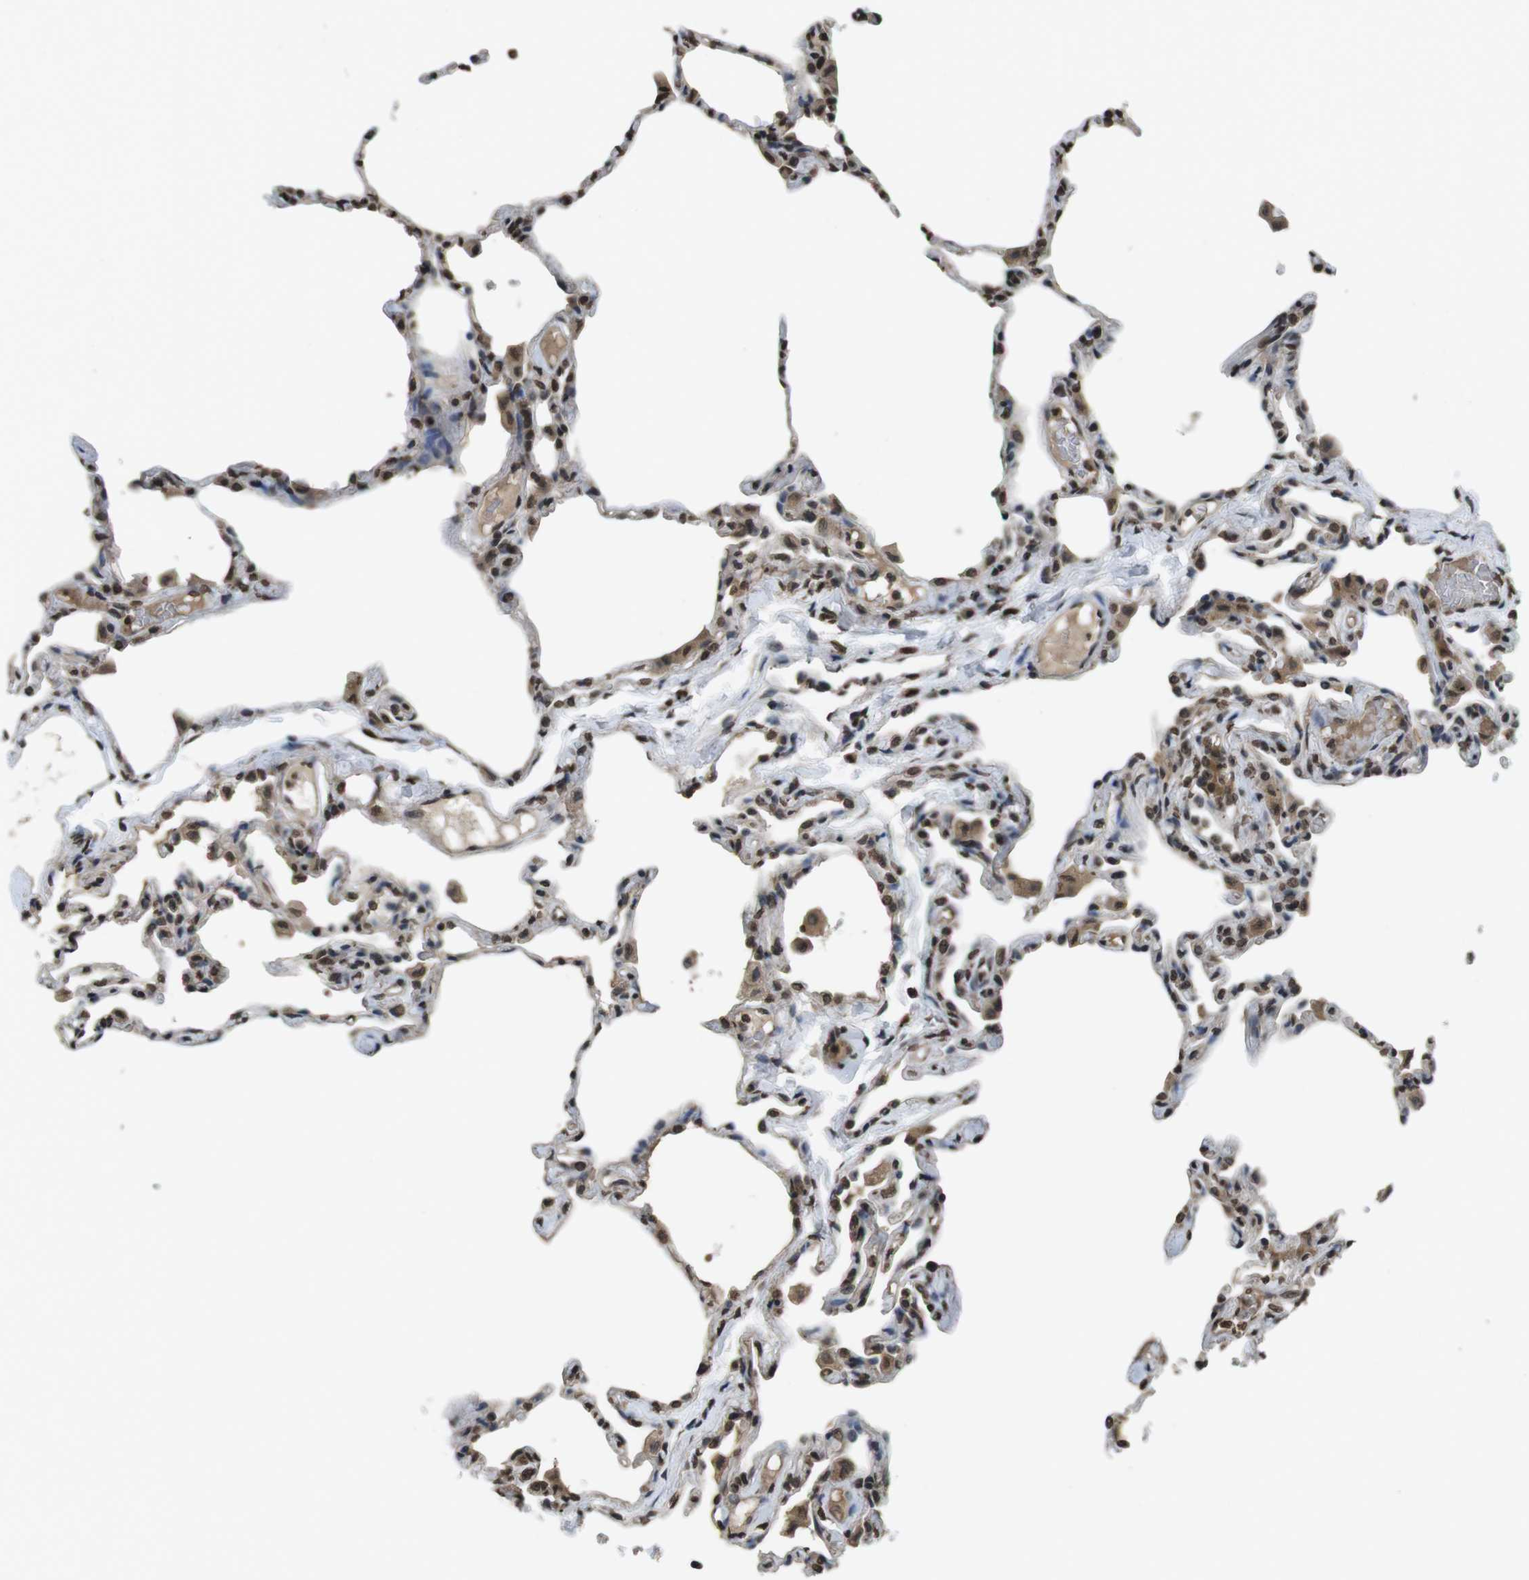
{"staining": {"intensity": "moderate", "quantity": ">75%", "location": "cytoplasmic/membranous,nuclear"}, "tissue": "lung", "cell_type": "Alveolar cells", "image_type": "normal", "snomed": [{"axis": "morphology", "description": "Normal tissue, NOS"}, {"axis": "topography", "description": "Lung"}], "caption": "The immunohistochemical stain labels moderate cytoplasmic/membranous,nuclear positivity in alveolar cells of normal lung.", "gene": "MAF", "patient": {"sex": "female", "age": 49}}